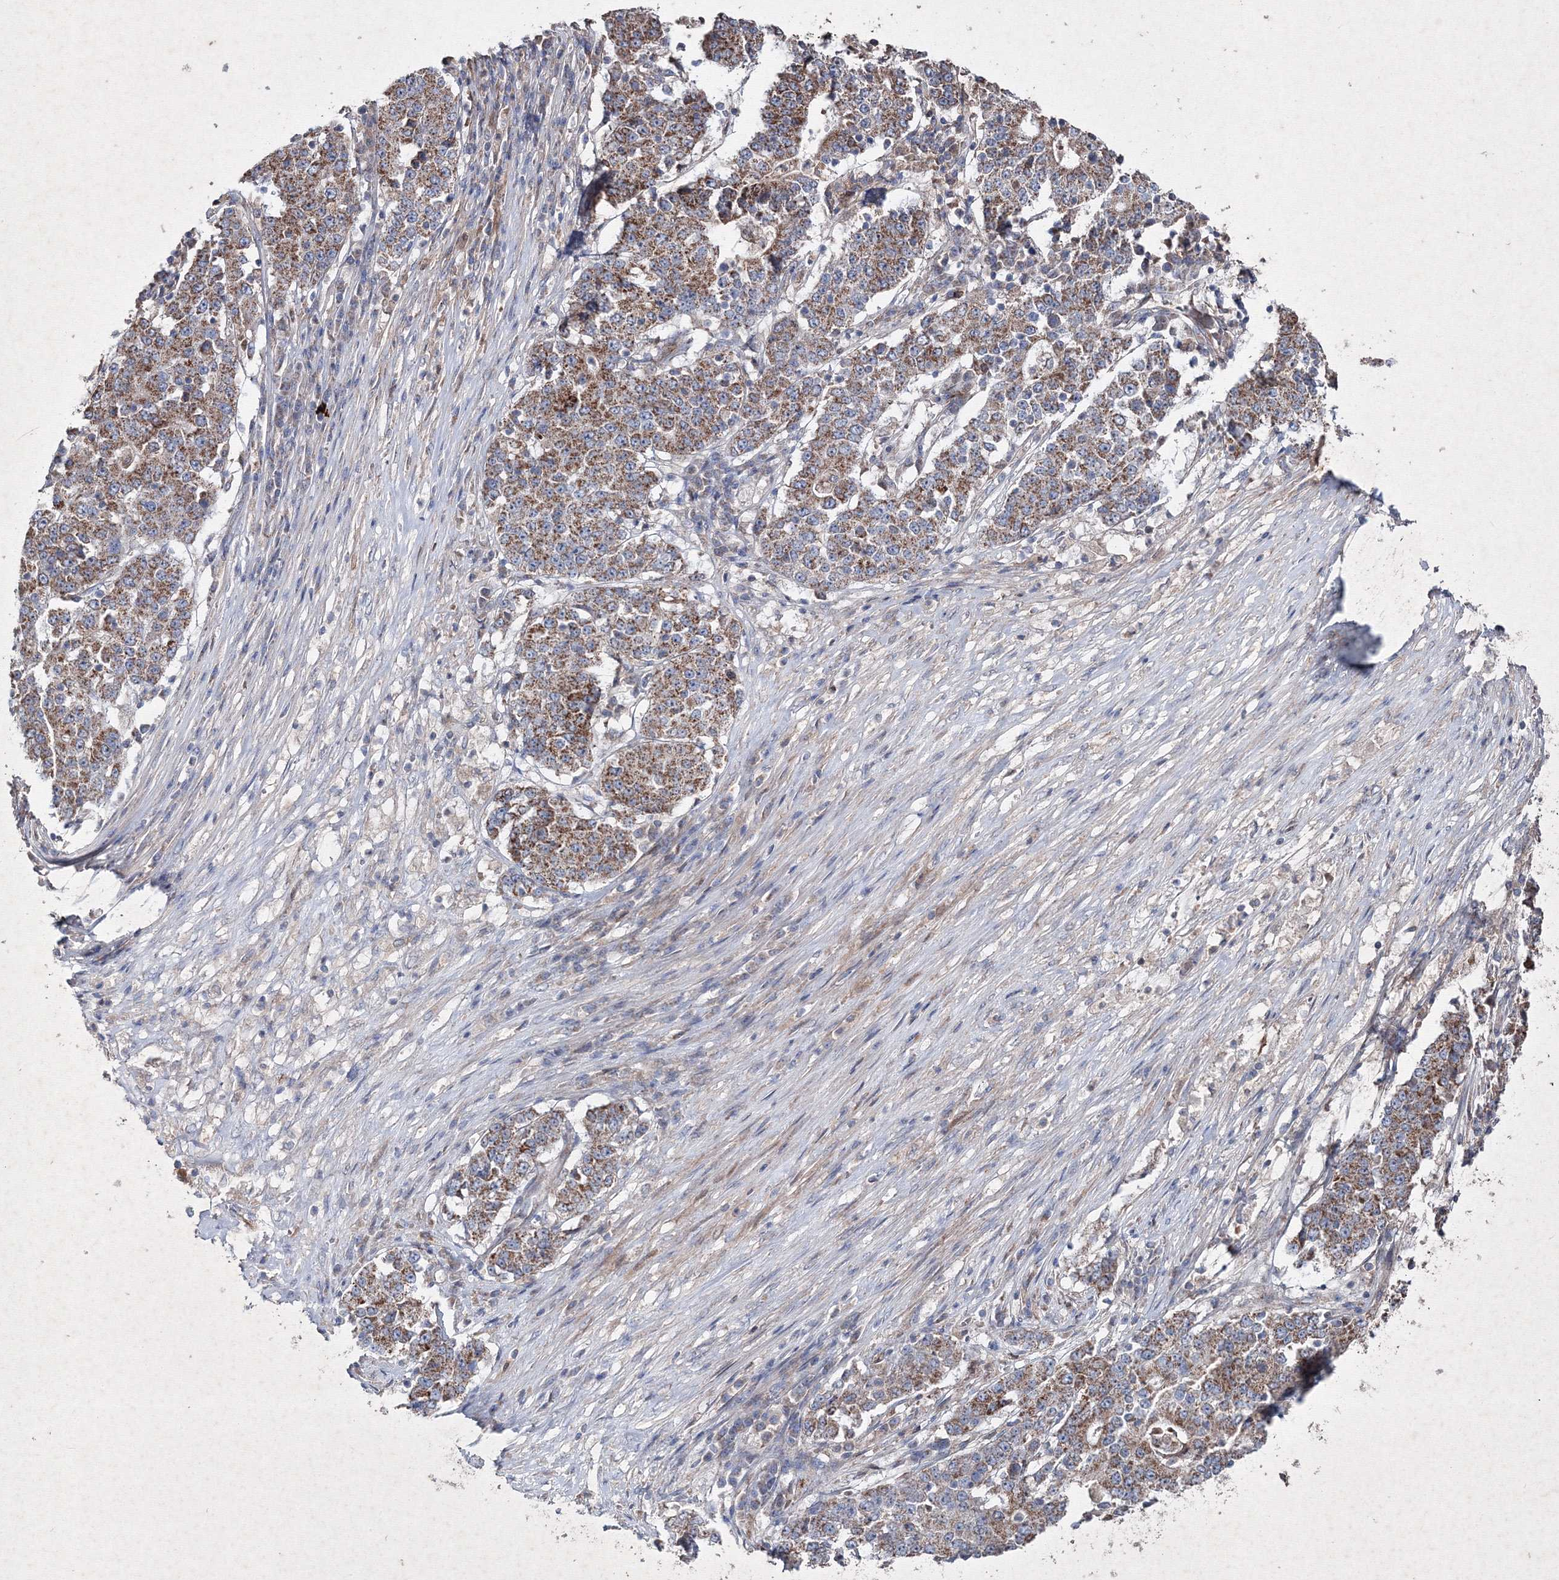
{"staining": {"intensity": "moderate", "quantity": ">75%", "location": "cytoplasmic/membranous"}, "tissue": "stomach cancer", "cell_type": "Tumor cells", "image_type": "cancer", "snomed": [{"axis": "morphology", "description": "Adenocarcinoma, NOS"}, {"axis": "topography", "description": "Stomach"}], "caption": "A micrograph showing moderate cytoplasmic/membranous positivity in about >75% of tumor cells in stomach cancer (adenocarcinoma), as visualized by brown immunohistochemical staining.", "gene": "GFM1", "patient": {"sex": "male", "age": 59}}